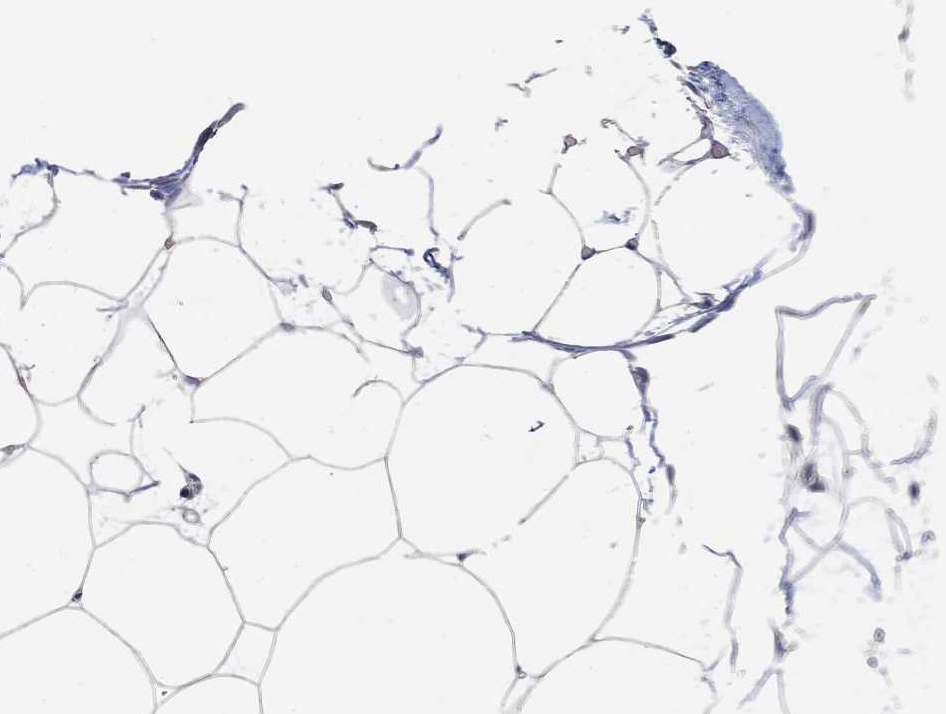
{"staining": {"intensity": "negative", "quantity": "none", "location": "none"}, "tissue": "adipose tissue", "cell_type": "Adipocytes", "image_type": "normal", "snomed": [{"axis": "morphology", "description": "Normal tissue, NOS"}, {"axis": "topography", "description": "Adipose tissue"}], "caption": "Adipocytes are negative for protein expression in benign human adipose tissue. The staining was performed using DAB (3,3'-diaminobenzidine) to visualize the protein expression in brown, while the nuclei were stained in blue with hematoxylin (Magnification: 20x).", "gene": "MCUR1", "patient": {"sex": "male", "age": 57}}